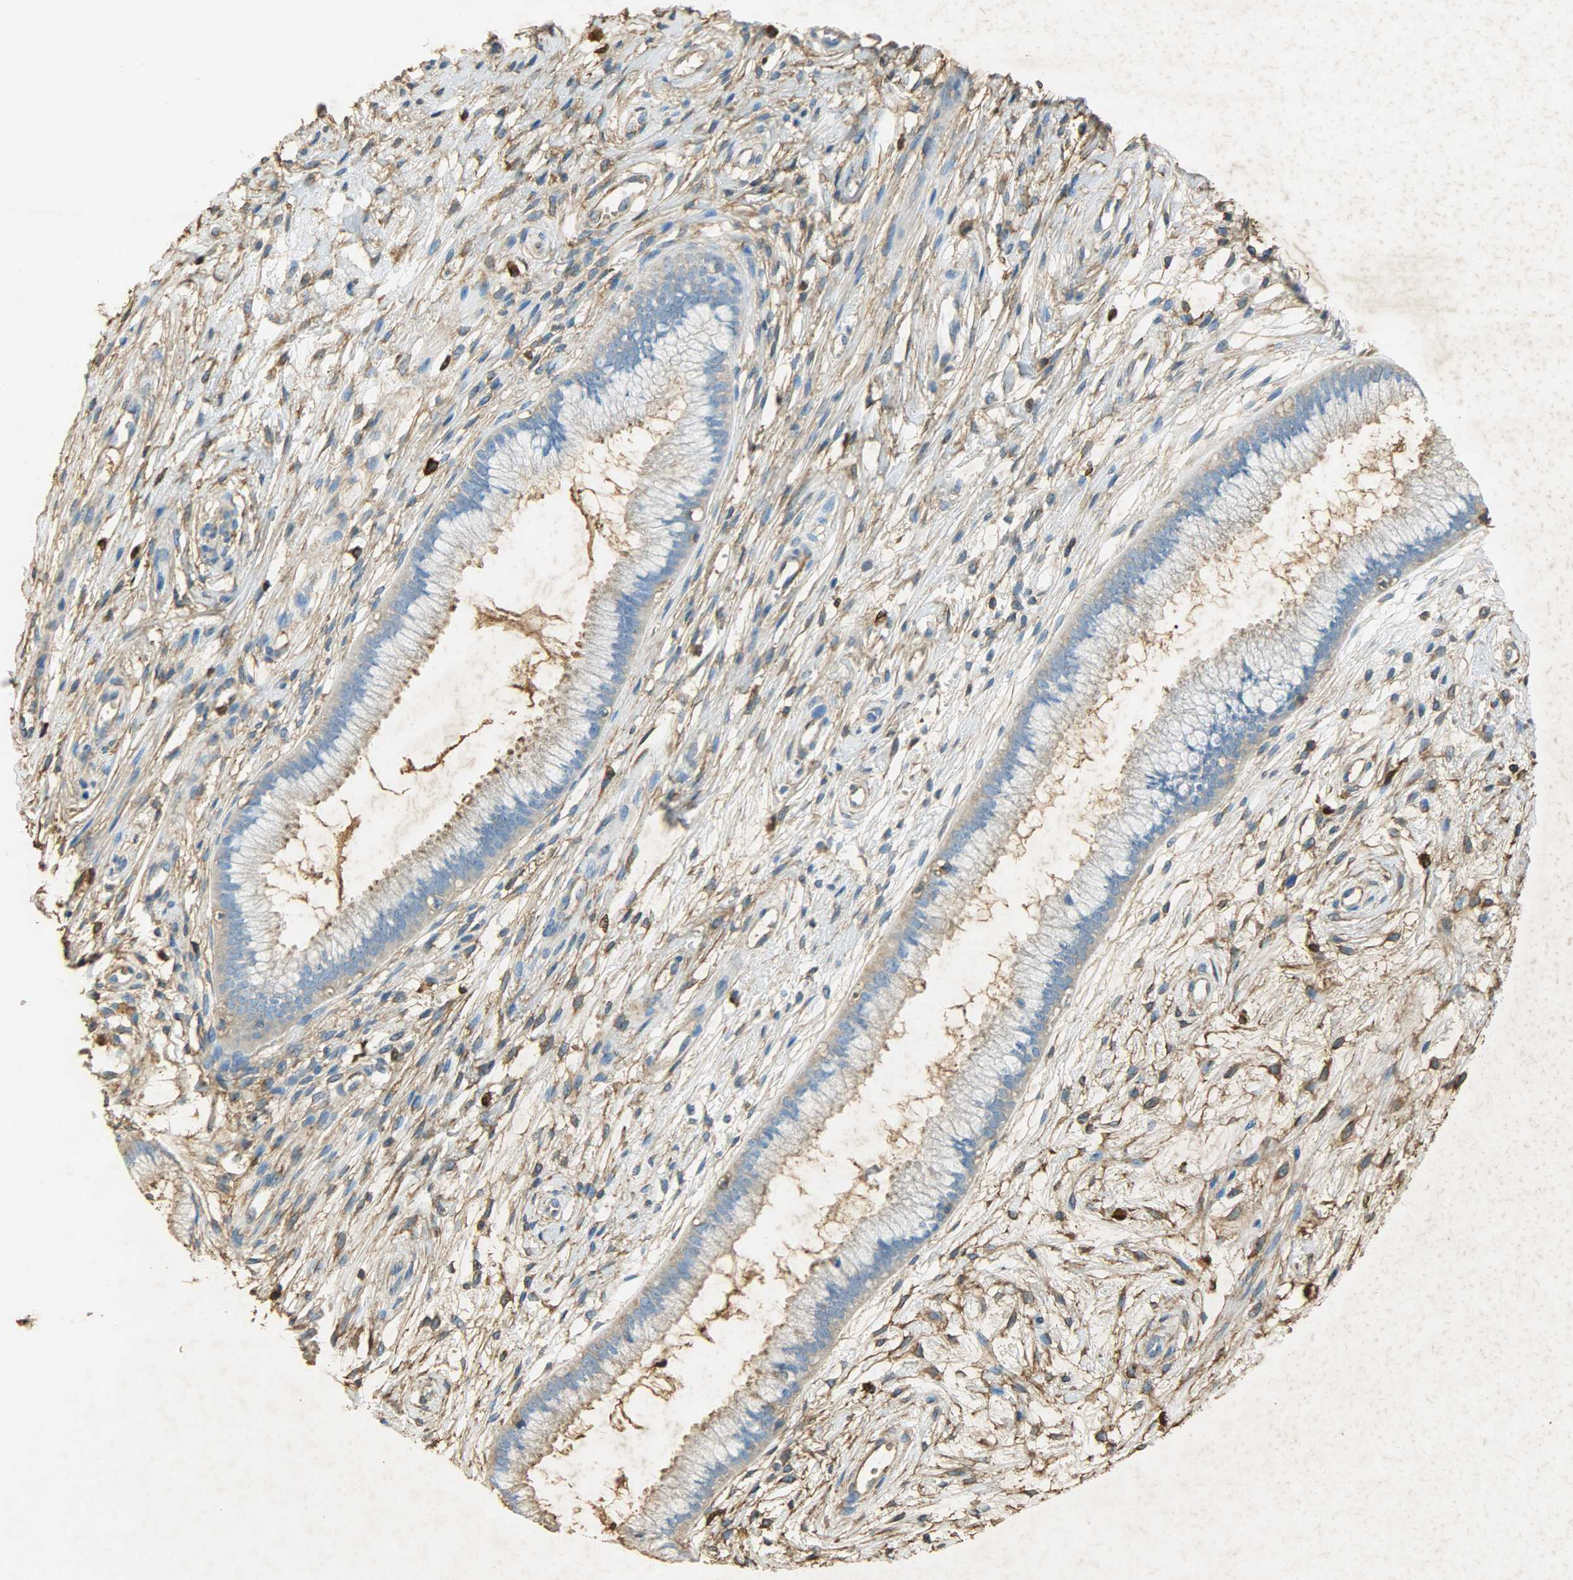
{"staining": {"intensity": "negative", "quantity": "none", "location": "none"}, "tissue": "cervix", "cell_type": "Glandular cells", "image_type": "normal", "snomed": [{"axis": "morphology", "description": "Normal tissue, NOS"}, {"axis": "topography", "description": "Cervix"}], "caption": "The image shows no staining of glandular cells in benign cervix.", "gene": "ANXA6", "patient": {"sex": "female", "age": 39}}